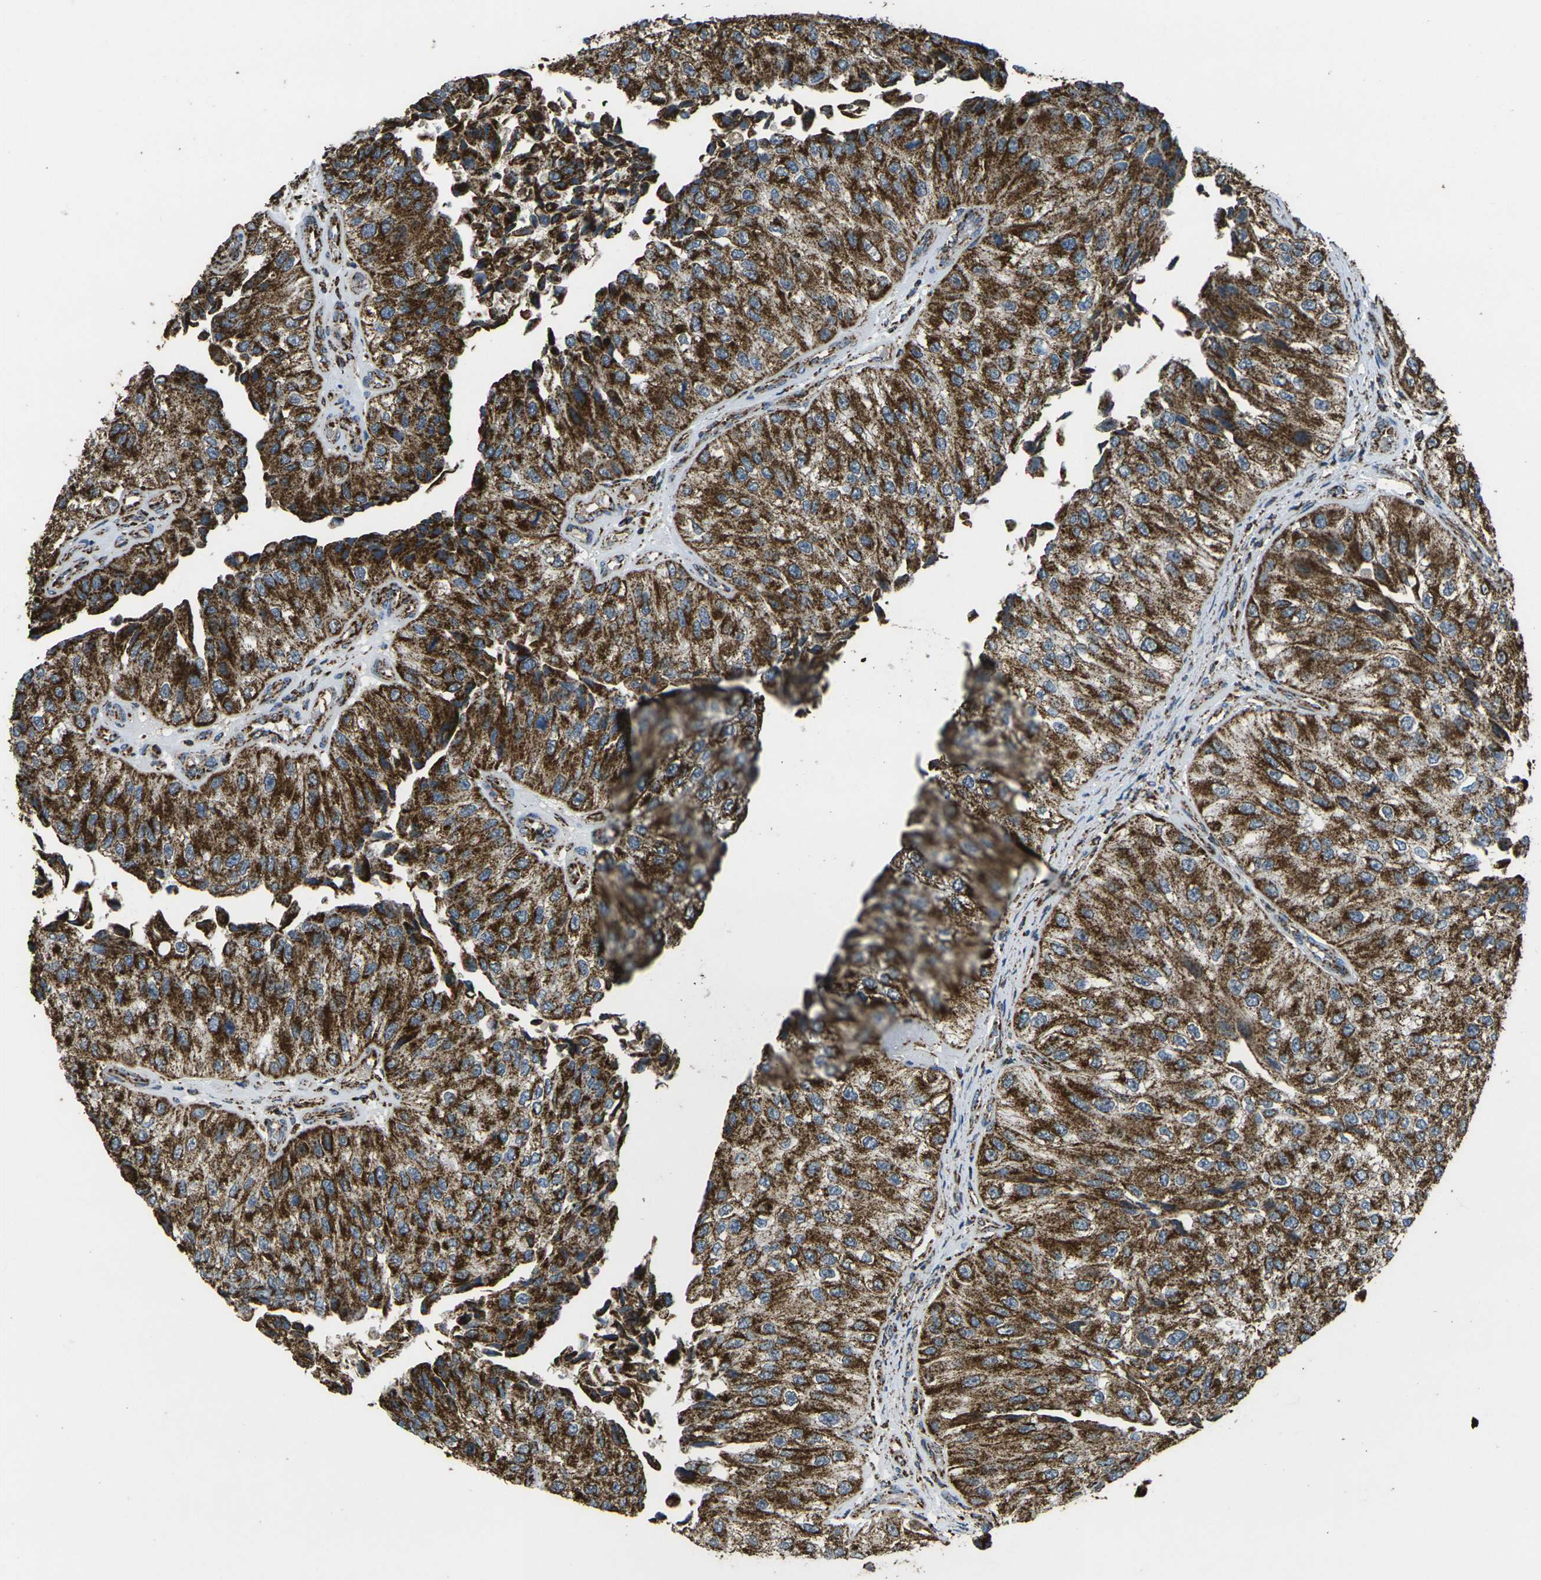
{"staining": {"intensity": "strong", "quantity": ">75%", "location": "cytoplasmic/membranous"}, "tissue": "urothelial cancer", "cell_type": "Tumor cells", "image_type": "cancer", "snomed": [{"axis": "morphology", "description": "Urothelial carcinoma, High grade"}, {"axis": "topography", "description": "Kidney"}, {"axis": "topography", "description": "Urinary bladder"}], "caption": "Human high-grade urothelial carcinoma stained for a protein (brown) shows strong cytoplasmic/membranous positive expression in about >75% of tumor cells.", "gene": "KLHL5", "patient": {"sex": "male", "age": 77}}